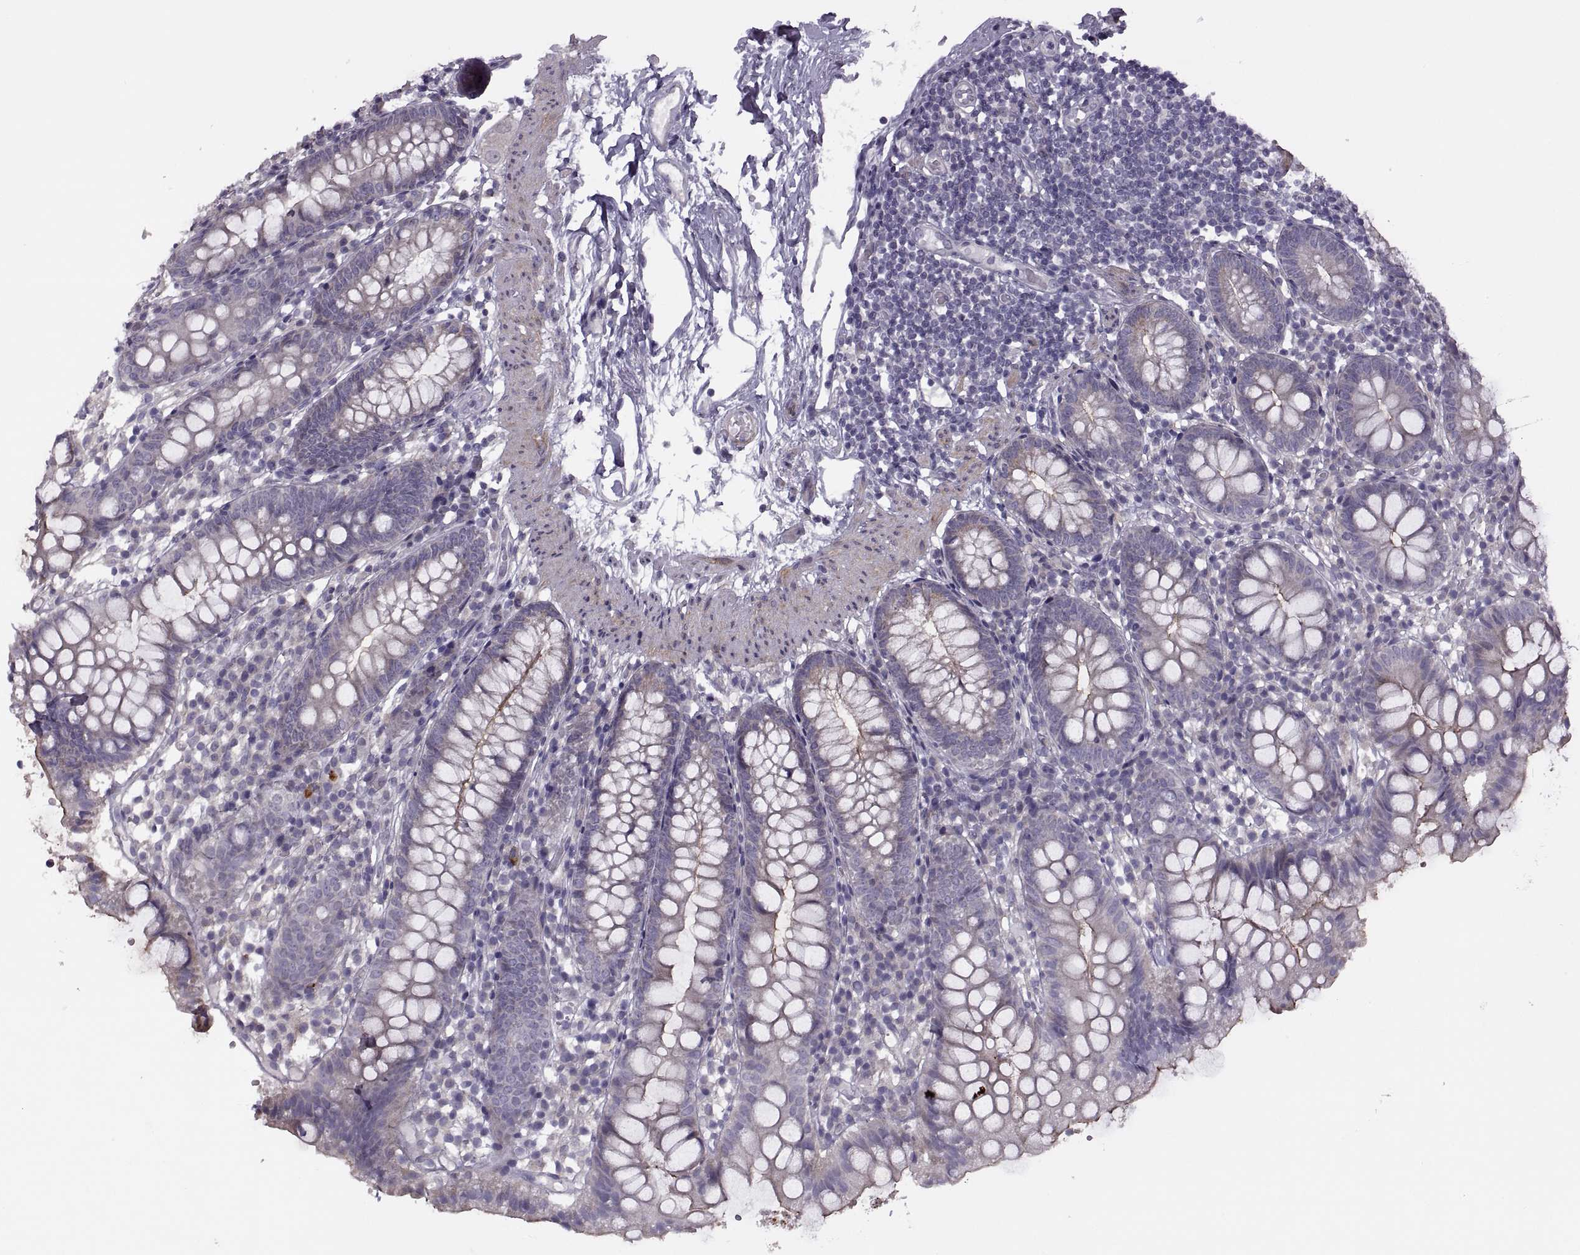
{"staining": {"intensity": "moderate", "quantity": "<25%", "location": "cytoplasmic/membranous"}, "tissue": "small intestine", "cell_type": "Glandular cells", "image_type": "normal", "snomed": [{"axis": "morphology", "description": "Normal tissue, NOS"}, {"axis": "topography", "description": "Small intestine"}], "caption": "The photomicrograph reveals immunohistochemical staining of normal small intestine. There is moderate cytoplasmic/membranous expression is identified in about <25% of glandular cells.", "gene": "RIPK4", "patient": {"sex": "female", "age": 90}}